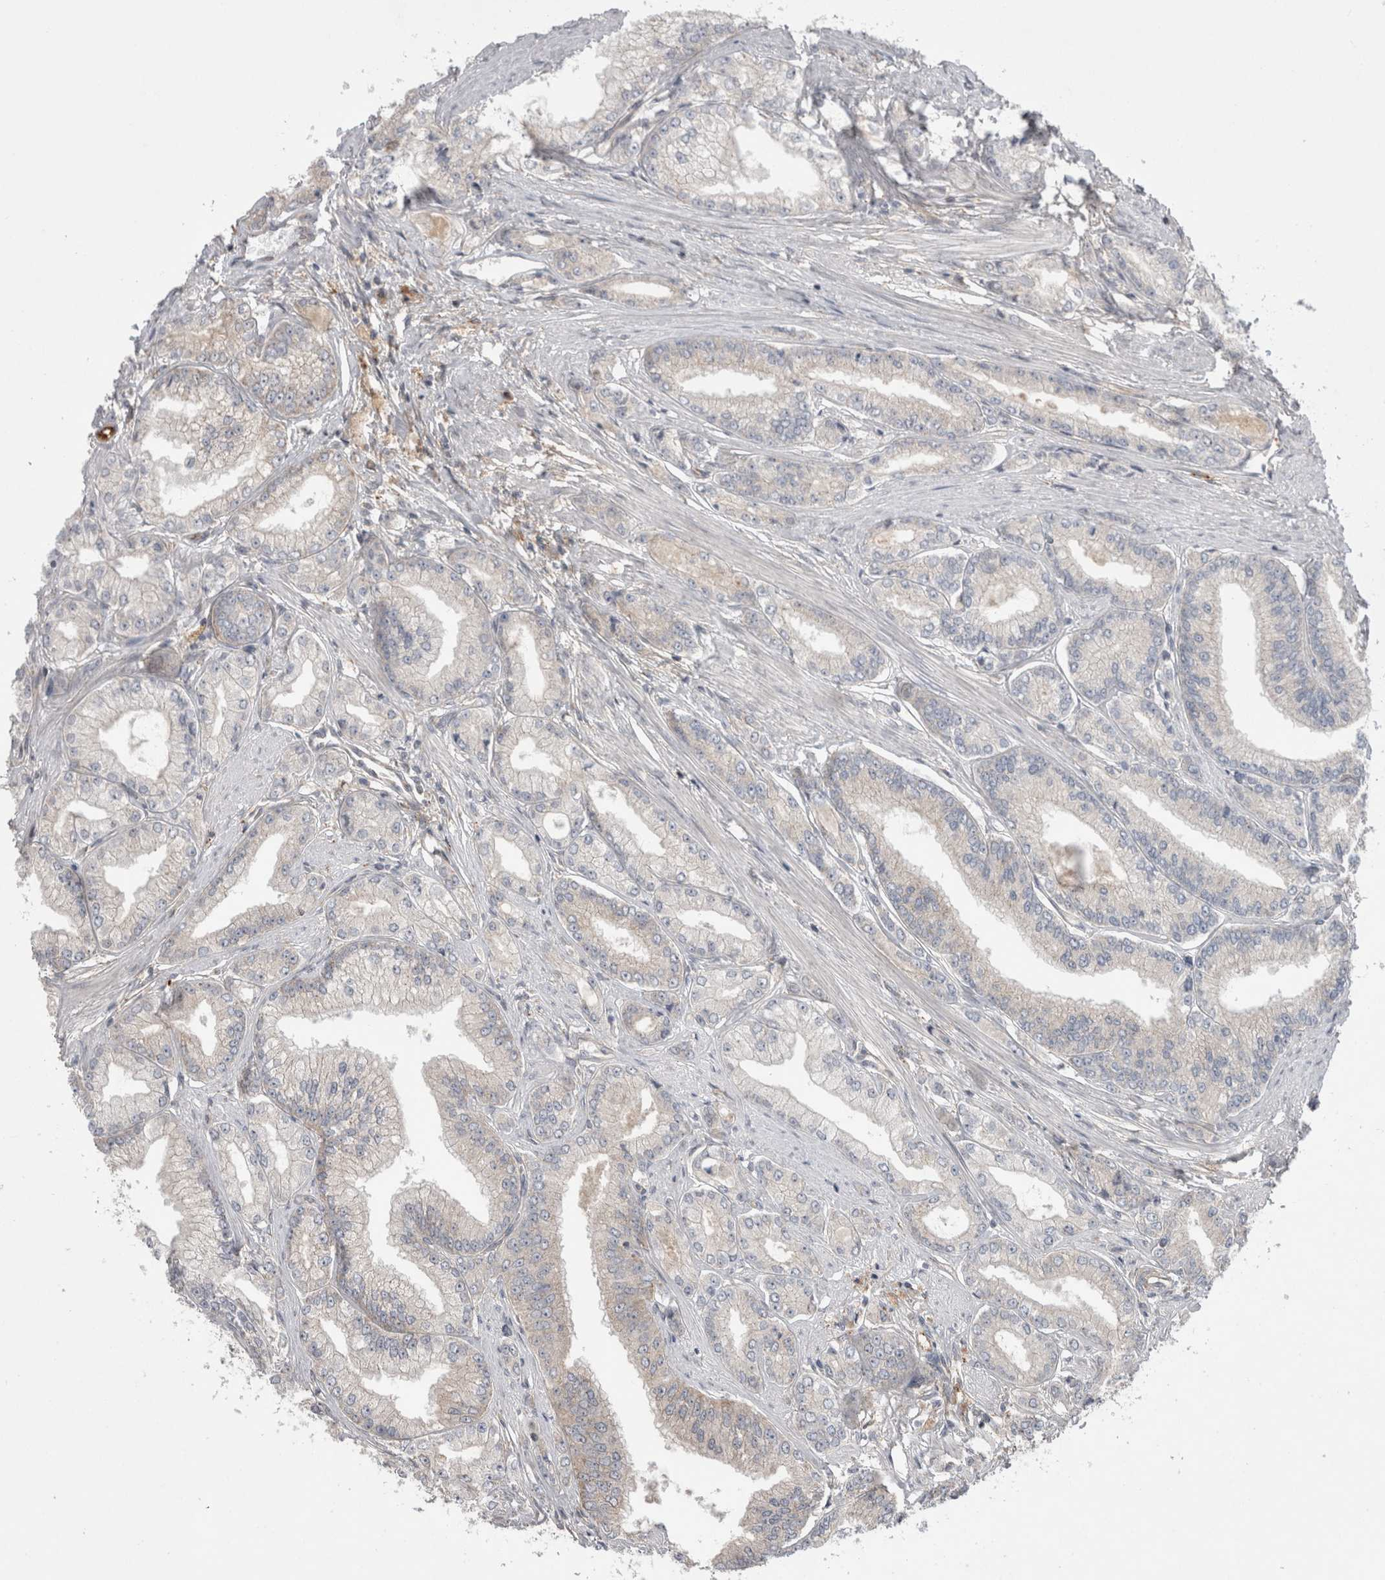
{"staining": {"intensity": "negative", "quantity": "none", "location": "none"}, "tissue": "prostate cancer", "cell_type": "Tumor cells", "image_type": "cancer", "snomed": [{"axis": "morphology", "description": "Adenocarcinoma, Low grade"}, {"axis": "topography", "description": "Prostate"}], "caption": "Immunohistochemical staining of human prostate cancer reveals no significant staining in tumor cells.", "gene": "DARS2", "patient": {"sex": "male", "age": 52}}